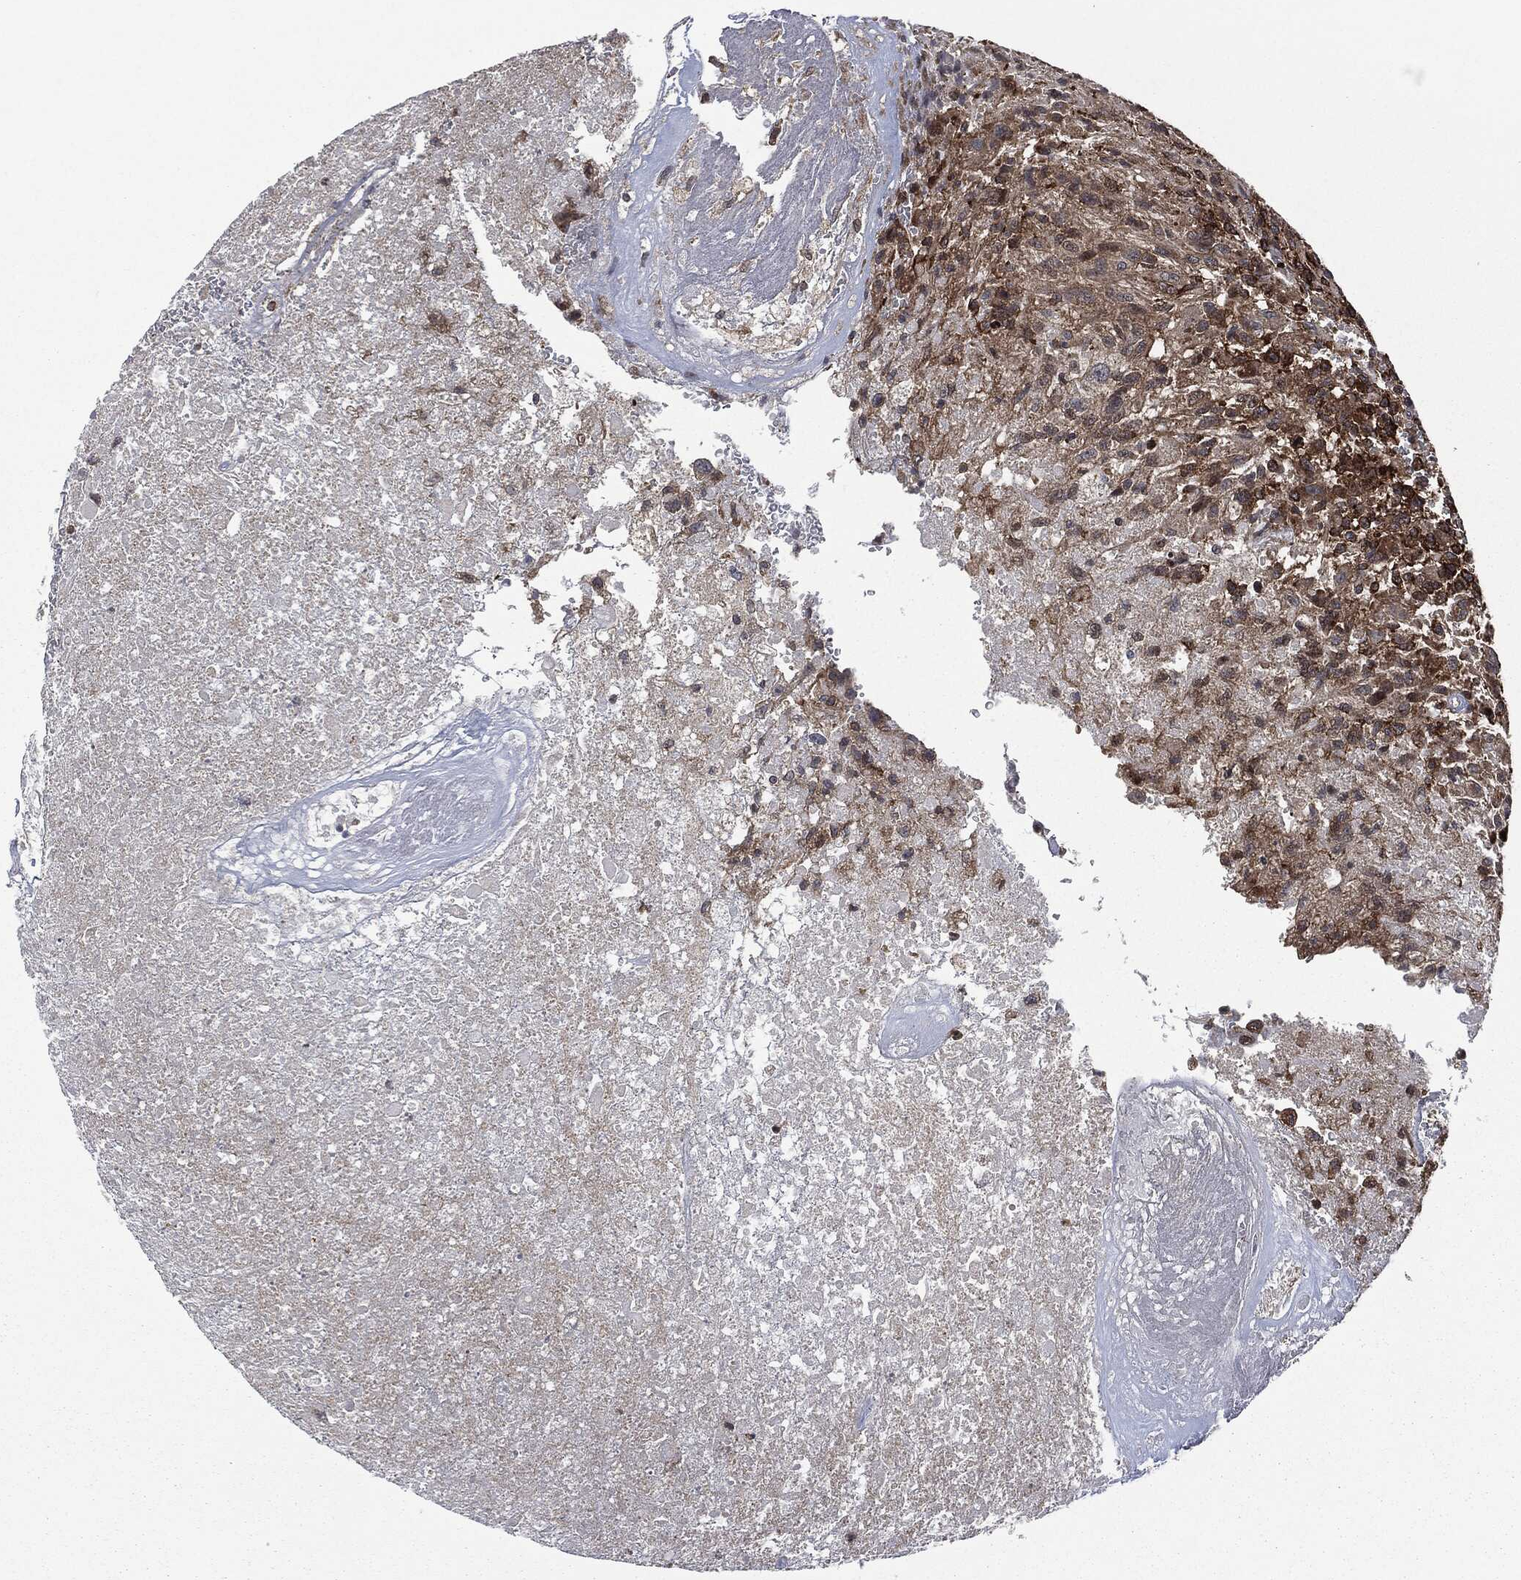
{"staining": {"intensity": "strong", "quantity": ">75%", "location": "cytoplasmic/membranous"}, "tissue": "glioma", "cell_type": "Tumor cells", "image_type": "cancer", "snomed": [{"axis": "morphology", "description": "Glioma, malignant, High grade"}, {"axis": "topography", "description": "Brain"}], "caption": "A photomicrograph of glioma stained for a protein shows strong cytoplasmic/membranous brown staining in tumor cells.", "gene": "HRAS", "patient": {"sex": "male", "age": 56}}